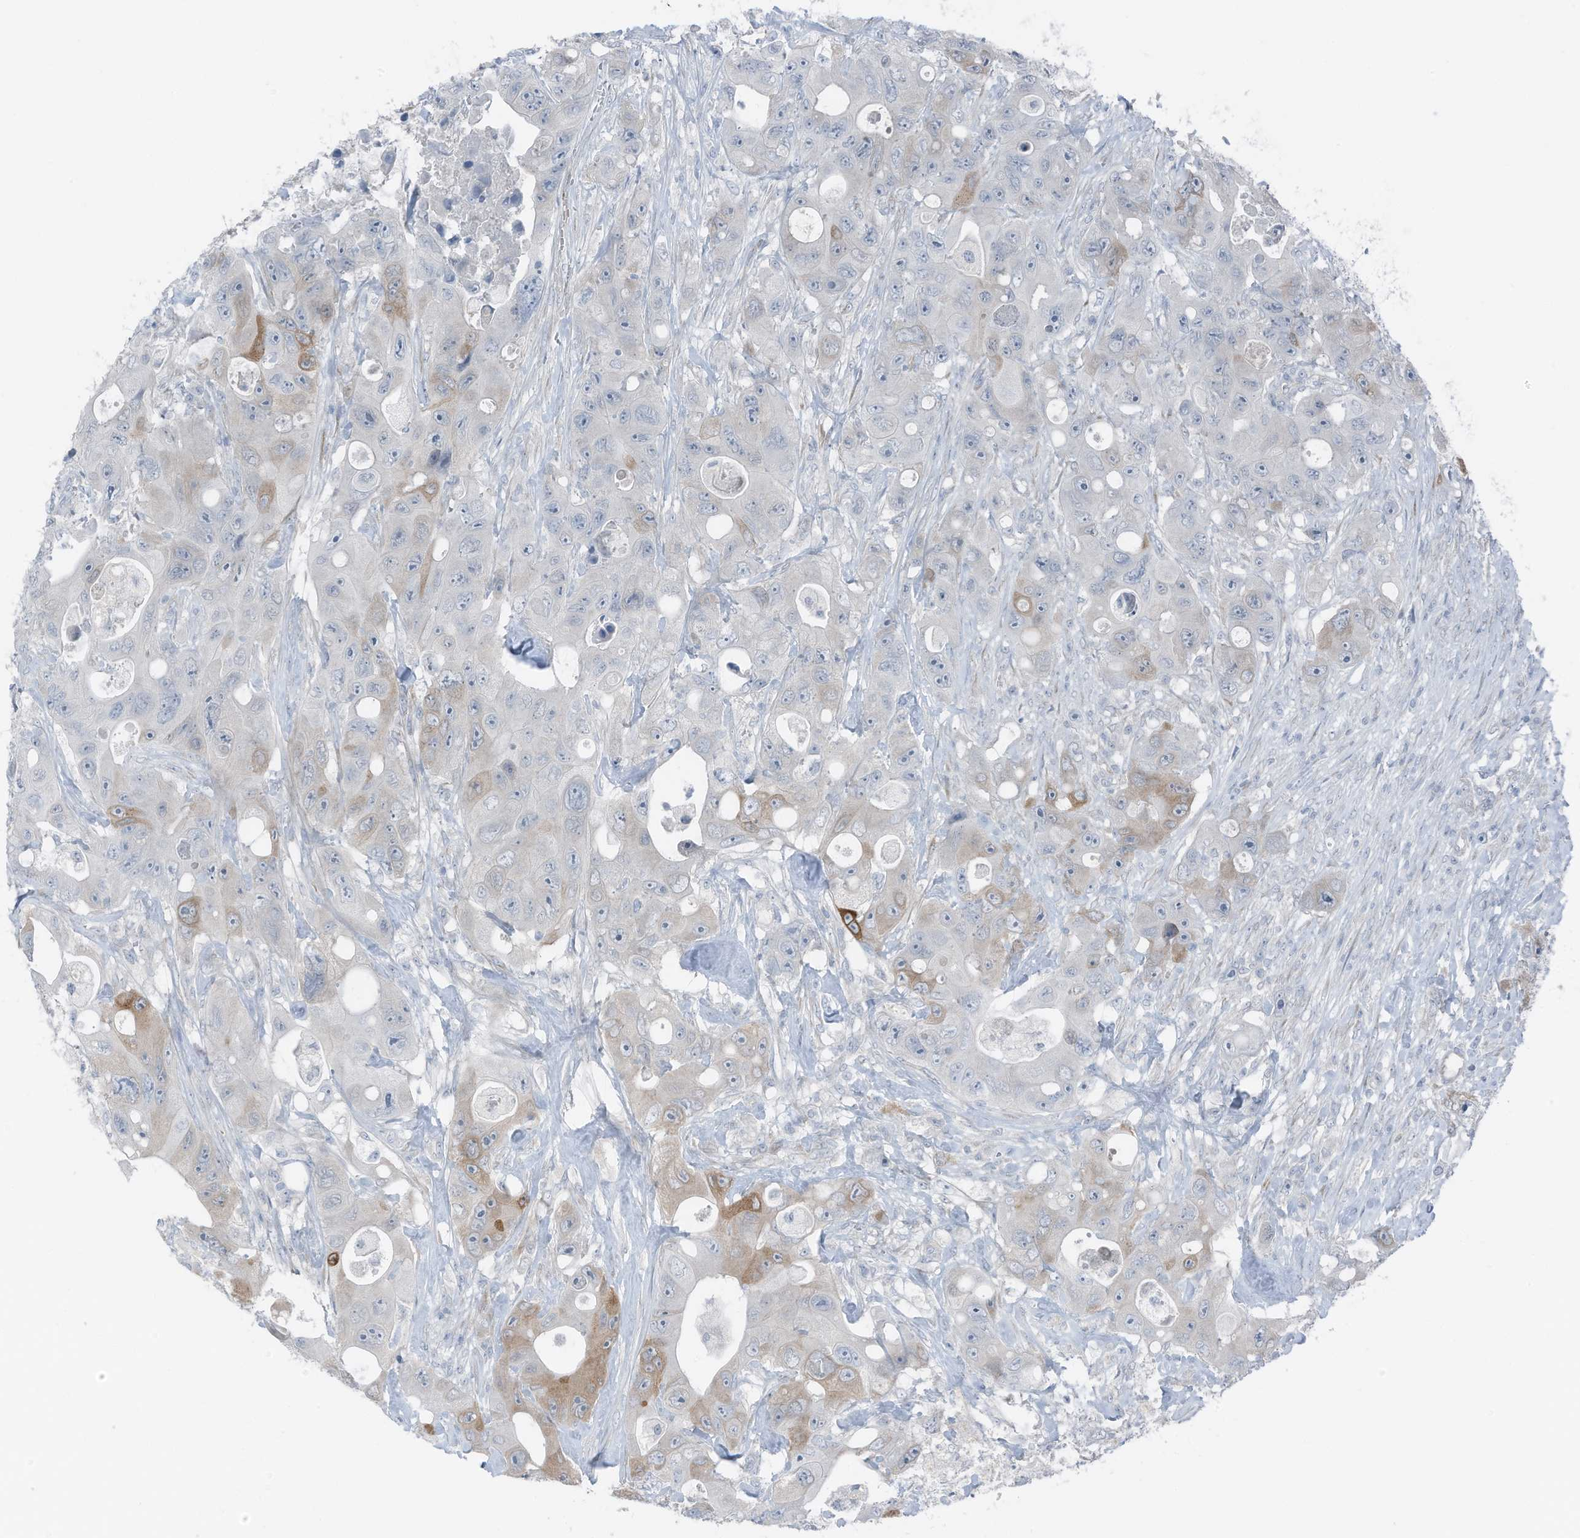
{"staining": {"intensity": "moderate", "quantity": "<25%", "location": "cytoplasmic/membranous"}, "tissue": "colorectal cancer", "cell_type": "Tumor cells", "image_type": "cancer", "snomed": [{"axis": "morphology", "description": "Adenocarcinoma, NOS"}, {"axis": "topography", "description": "Colon"}], "caption": "Protein expression by immunohistochemistry (IHC) exhibits moderate cytoplasmic/membranous staining in about <25% of tumor cells in colorectal cancer. (brown staining indicates protein expression, while blue staining denotes nuclei).", "gene": "ARHGEF33", "patient": {"sex": "female", "age": 46}}